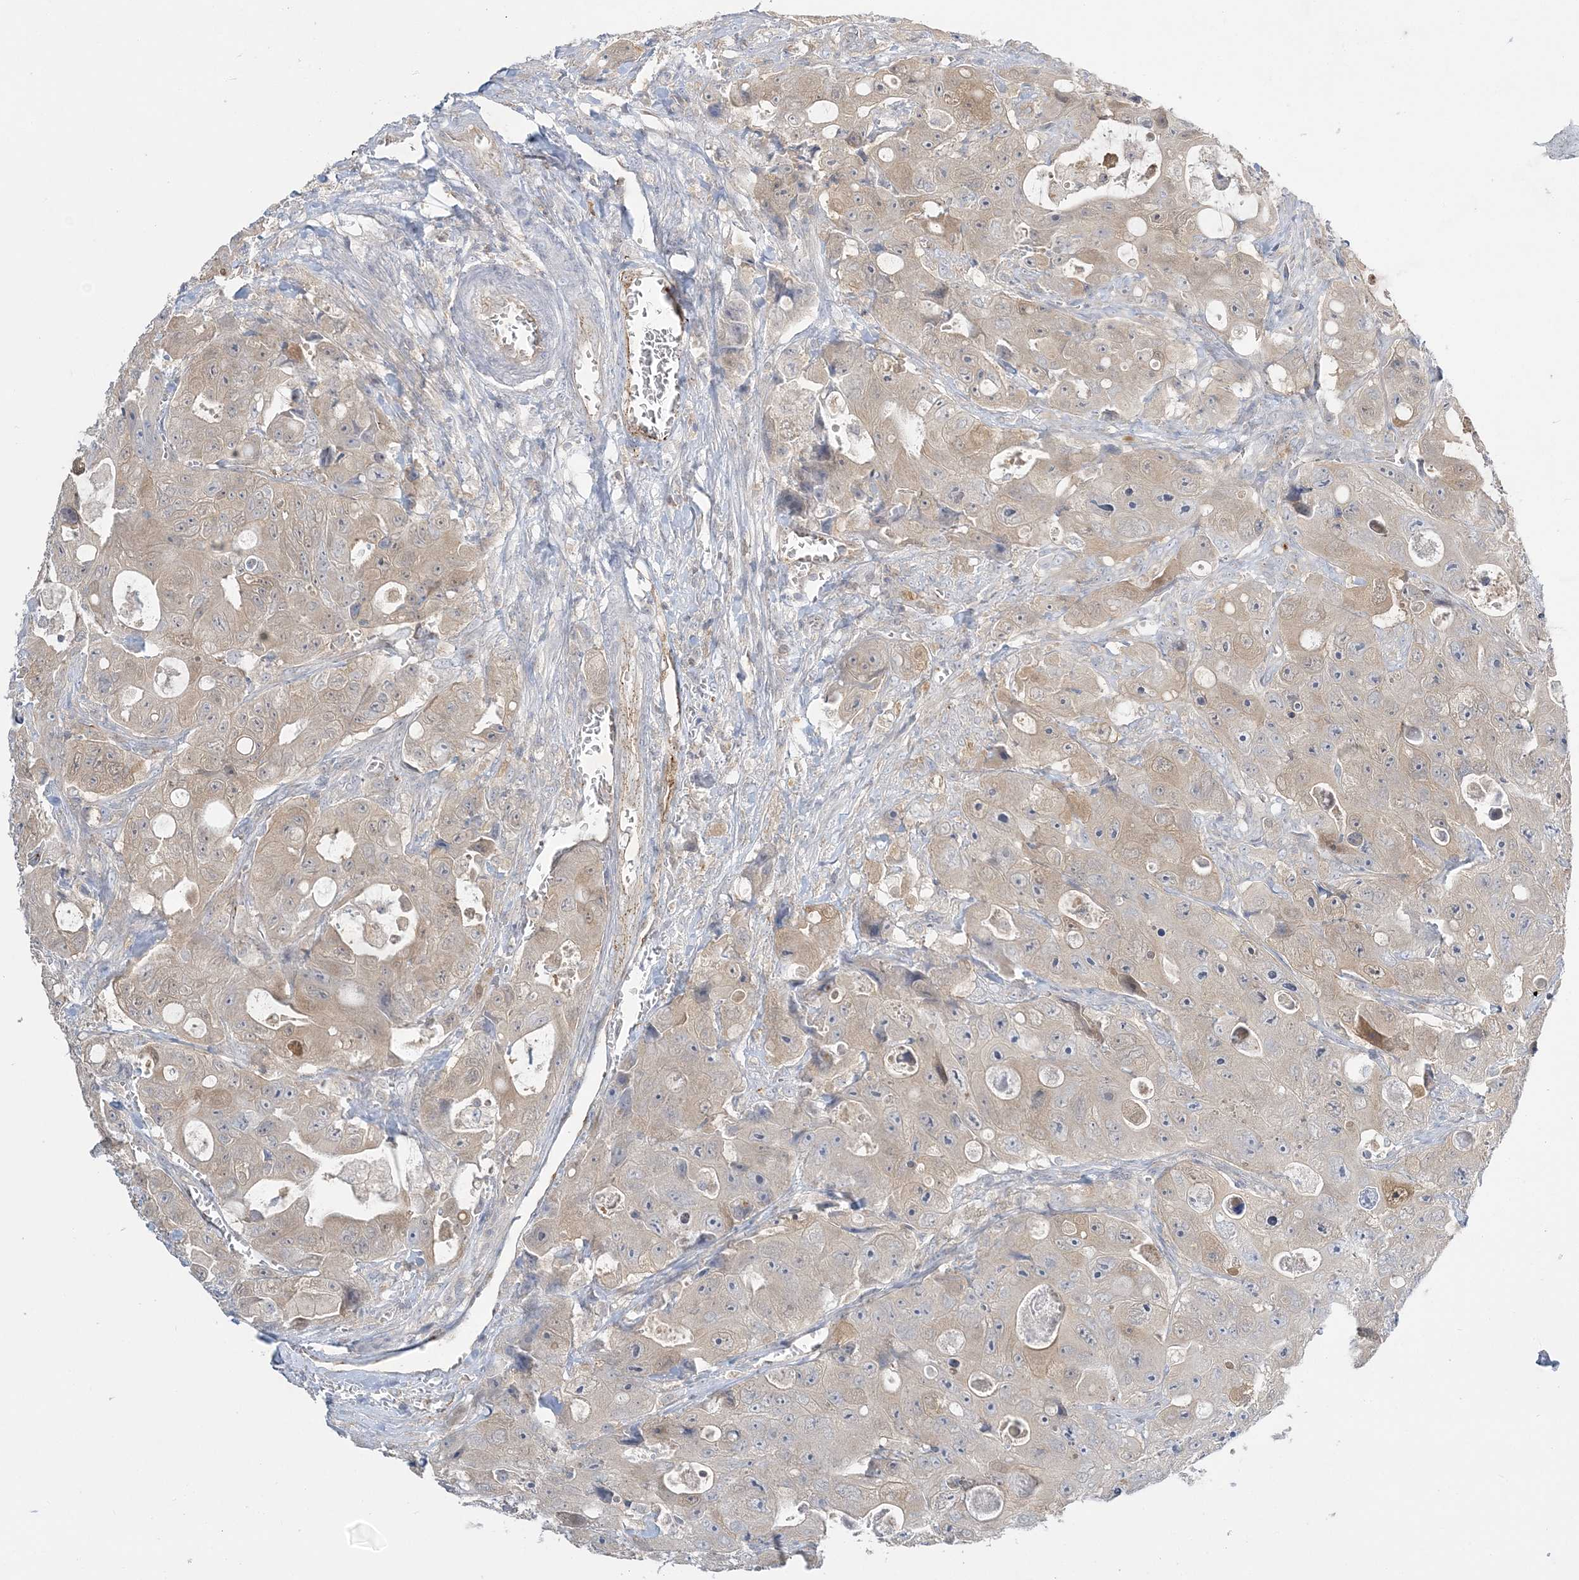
{"staining": {"intensity": "weak", "quantity": ">75%", "location": "cytoplasmic/membranous"}, "tissue": "colorectal cancer", "cell_type": "Tumor cells", "image_type": "cancer", "snomed": [{"axis": "morphology", "description": "Adenocarcinoma, NOS"}, {"axis": "topography", "description": "Colon"}], "caption": "Weak cytoplasmic/membranous protein staining is present in approximately >75% of tumor cells in colorectal cancer. (IHC, brightfield microscopy, high magnification).", "gene": "INPP1", "patient": {"sex": "female", "age": 46}}